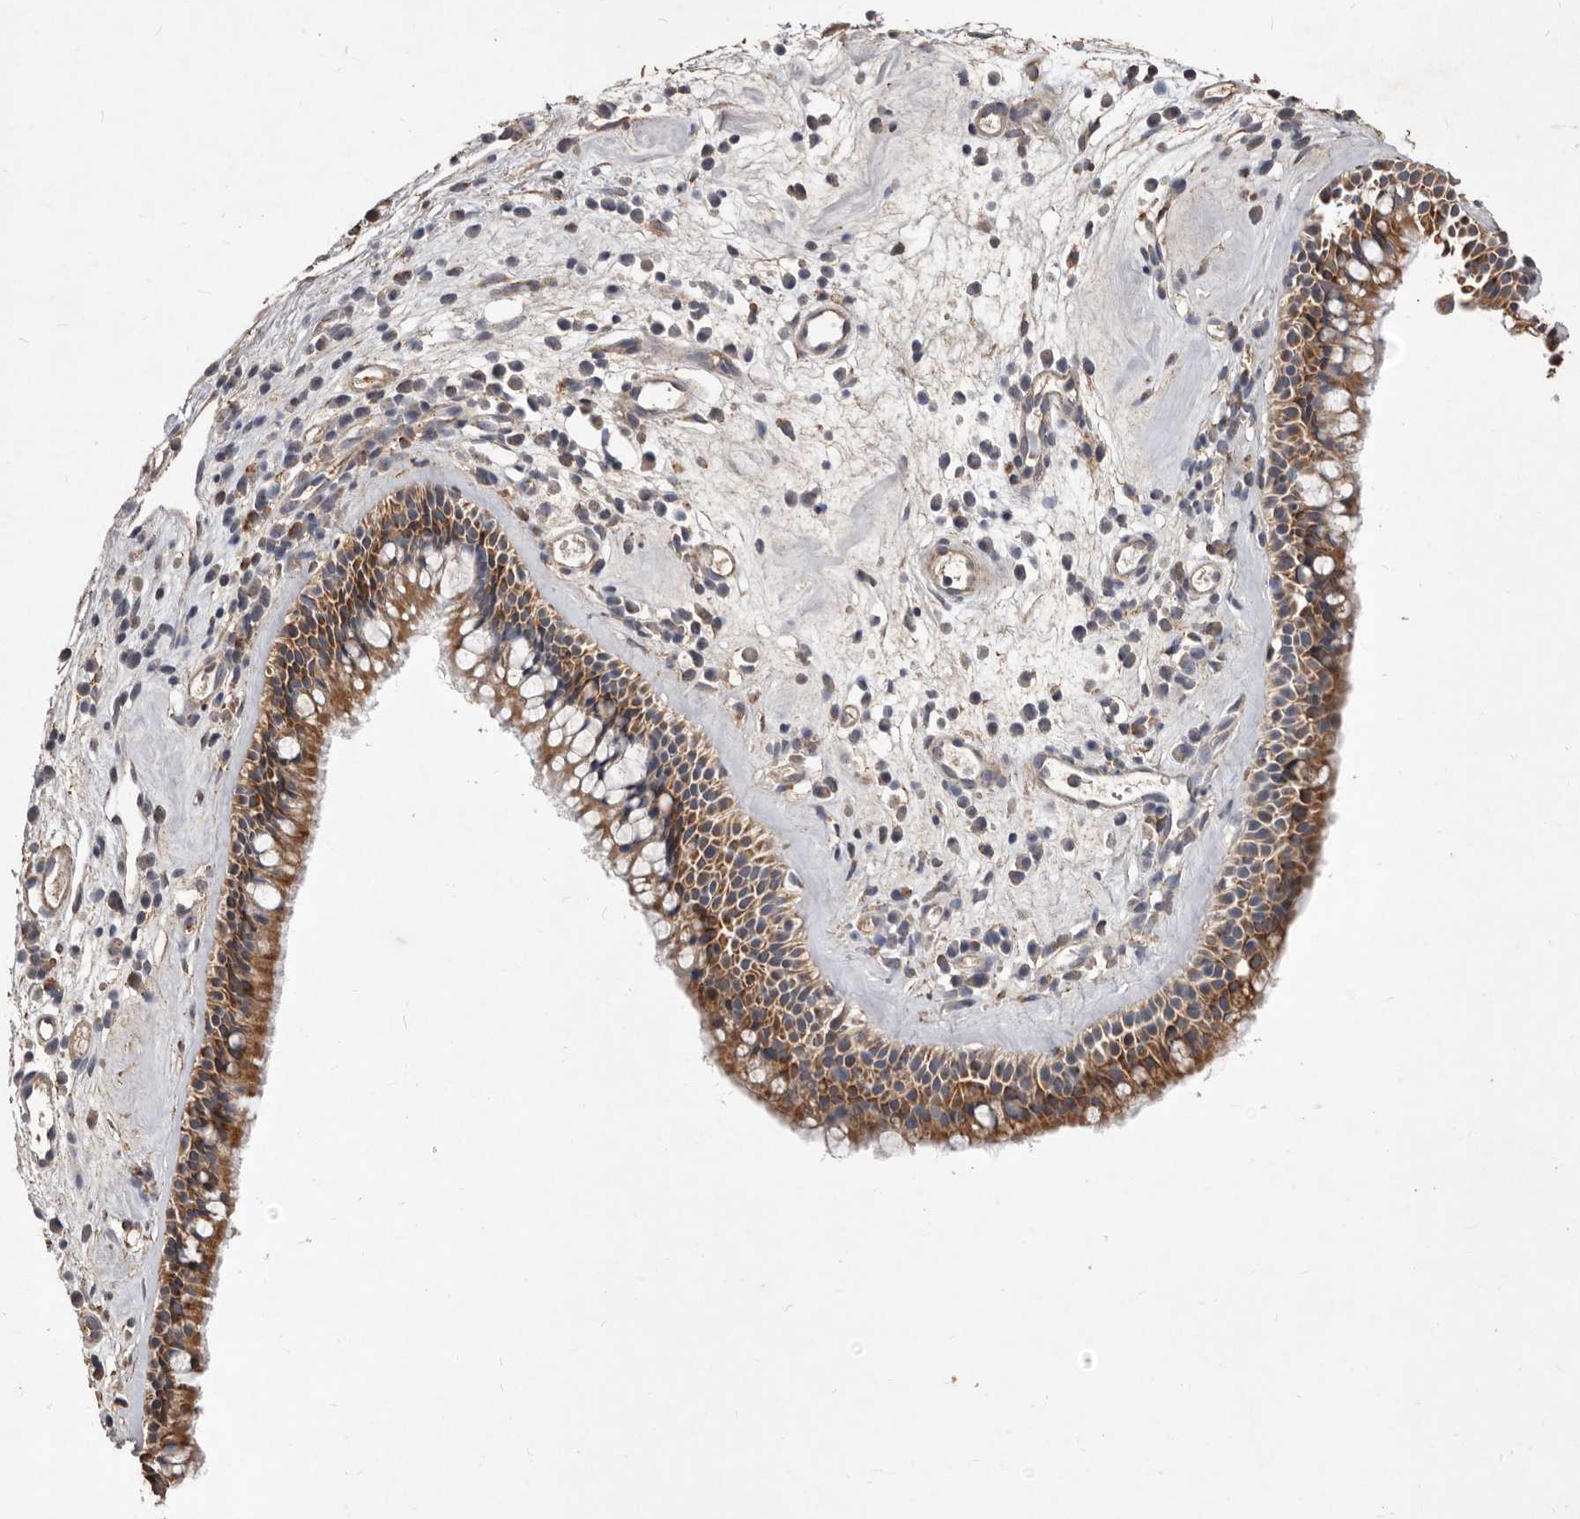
{"staining": {"intensity": "moderate", "quantity": ">75%", "location": "cytoplasmic/membranous"}, "tissue": "nasopharynx", "cell_type": "Respiratory epithelial cells", "image_type": "normal", "snomed": [{"axis": "morphology", "description": "Normal tissue, NOS"}, {"axis": "morphology", "description": "Inflammation, NOS"}, {"axis": "morphology", "description": "Malignant melanoma, Metastatic site"}, {"axis": "topography", "description": "Nasopharynx"}], "caption": "Immunohistochemical staining of benign human nasopharynx shows medium levels of moderate cytoplasmic/membranous staining in approximately >75% of respiratory epithelial cells.", "gene": "CXCL14", "patient": {"sex": "male", "age": 70}}